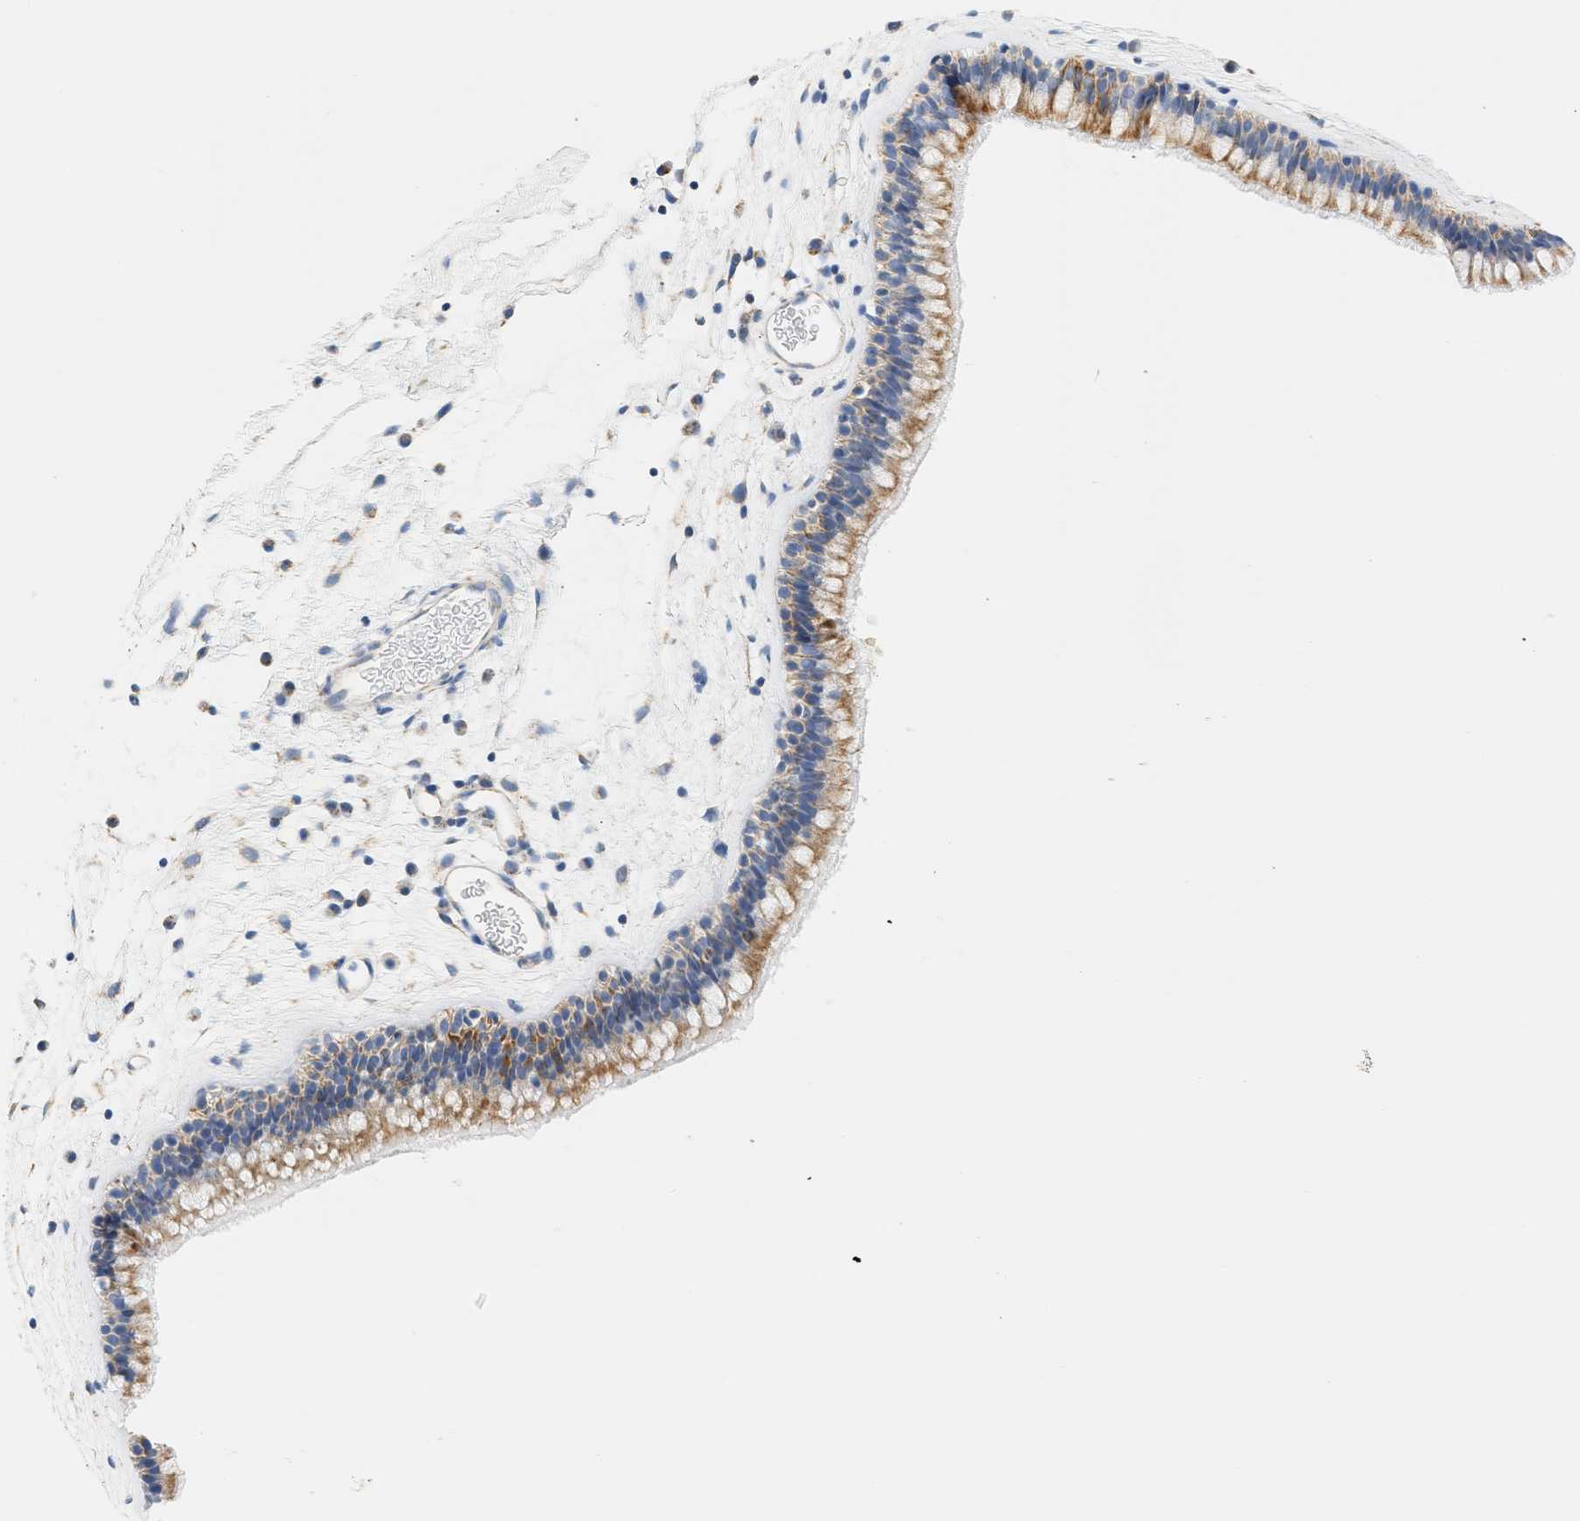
{"staining": {"intensity": "moderate", "quantity": ">75%", "location": "cytoplasmic/membranous"}, "tissue": "nasopharynx", "cell_type": "Respiratory epithelial cells", "image_type": "normal", "snomed": [{"axis": "morphology", "description": "Normal tissue, NOS"}, {"axis": "morphology", "description": "Inflammation, NOS"}, {"axis": "topography", "description": "Nasopharynx"}], "caption": "DAB (3,3'-diaminobenzidine) immunohistochemical staining of unremarkable nasopharynx reveals moderate cytoplasmic/membranous protein expression in approximately >75% of respiratory epithelial cells. The staining was performed using DAB to visualize the protein expression in brown, while the nuclei were stained in blue with hematoxylin (Magnification: 20x).", "gene": "GRPEL2", "patient": {"sex": "male", "age": 48}}